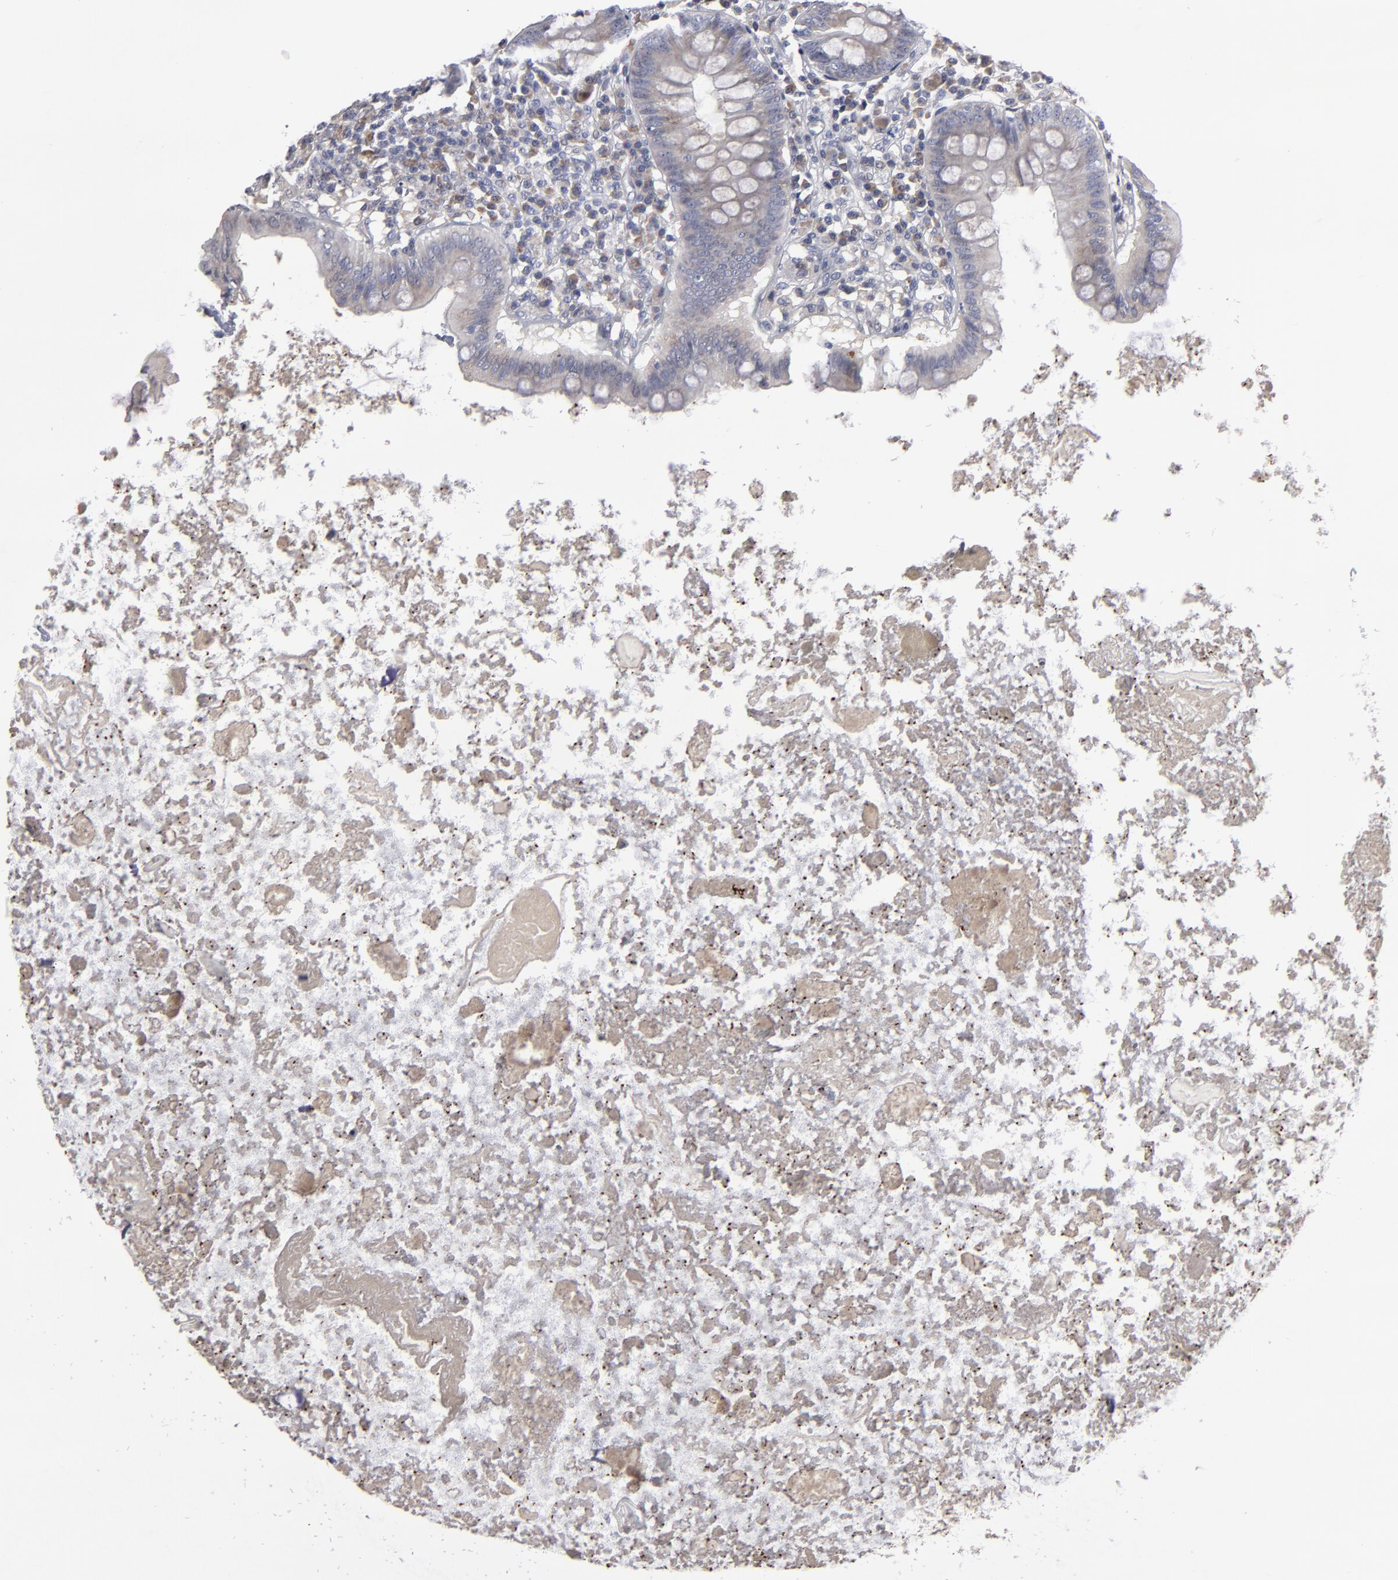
{"staining": {"intensity": "weak", "quantity": "<25%", "location": "cytoplasmic/membranous"}, "tissue": "appendix", "cell_type": "Glandular cells", "image_type": "normal", "snomed": [{"axis": "morphology", "description": "Normal tissue, NOS"}, {"axis": "topography", "description": "Appendix"}], "caption": "Immunohistochemical staining of benign appendix exhibits no significant expression in glandular cells.", "gene": "CCDC80", "patient": {"sex": "female", "age": 82}}